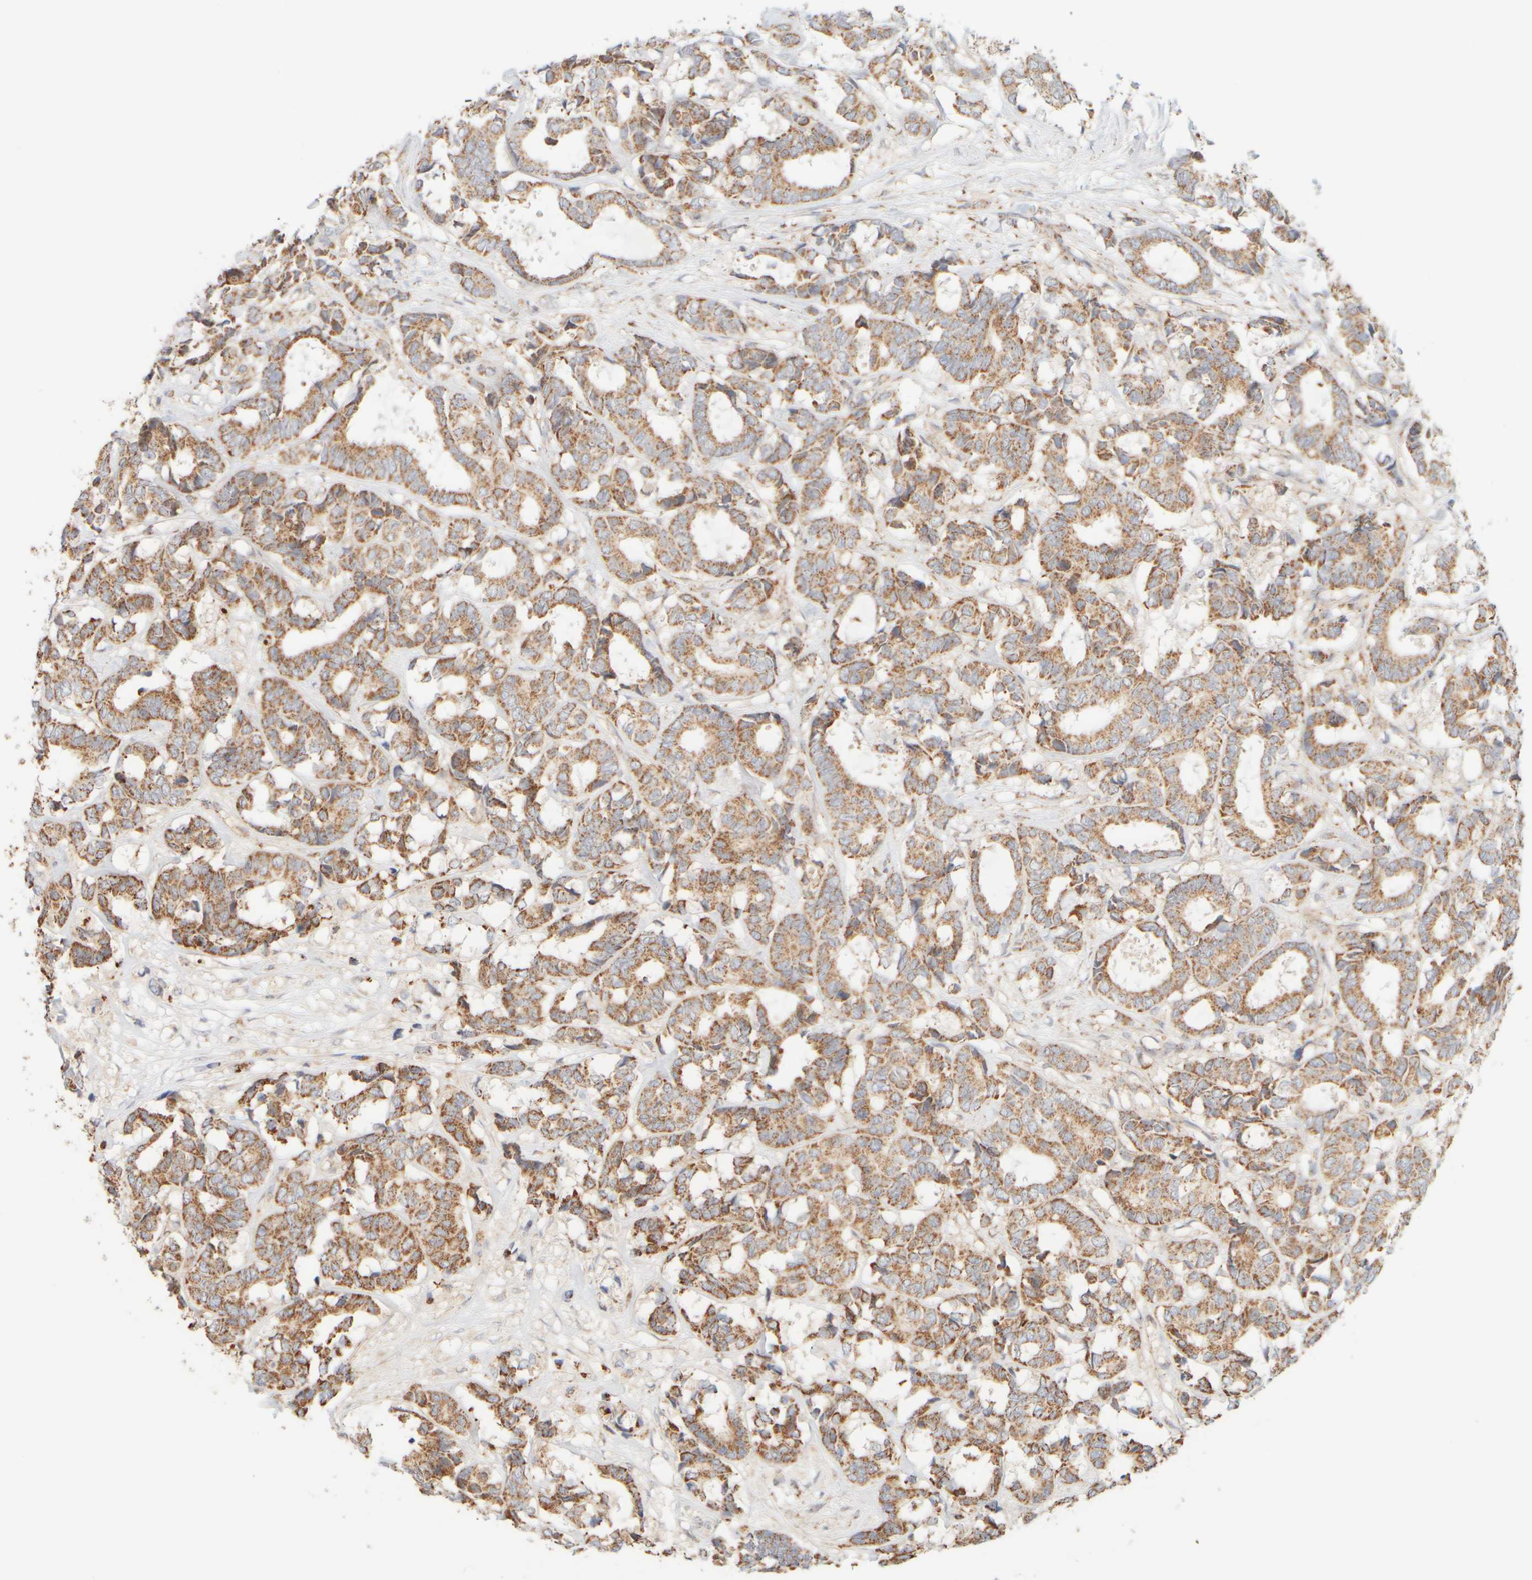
{"staining": {"intensity": "moderate", "quantity": ">75%", "location": "cytoplasmic/membranous"}, "tissue": "breast cancer", "cell_type": "Tumor cells", "image_type": "cancer", "snomed": [{"axis": "morphology", "description": "Duct carcinoma"}, {"axis": "topography", "description": "Breast"}], "caption": "An immunohistochemistry photomicrograph of tumor tissue is shown. Protein staining in brown labels moderate cytoplasmic/membranous positivity in infiltrating ductal carcinoma (breast) within tumor cells.", "gene": "APBB2", "patient": {"sex": "female", "age": 87}}